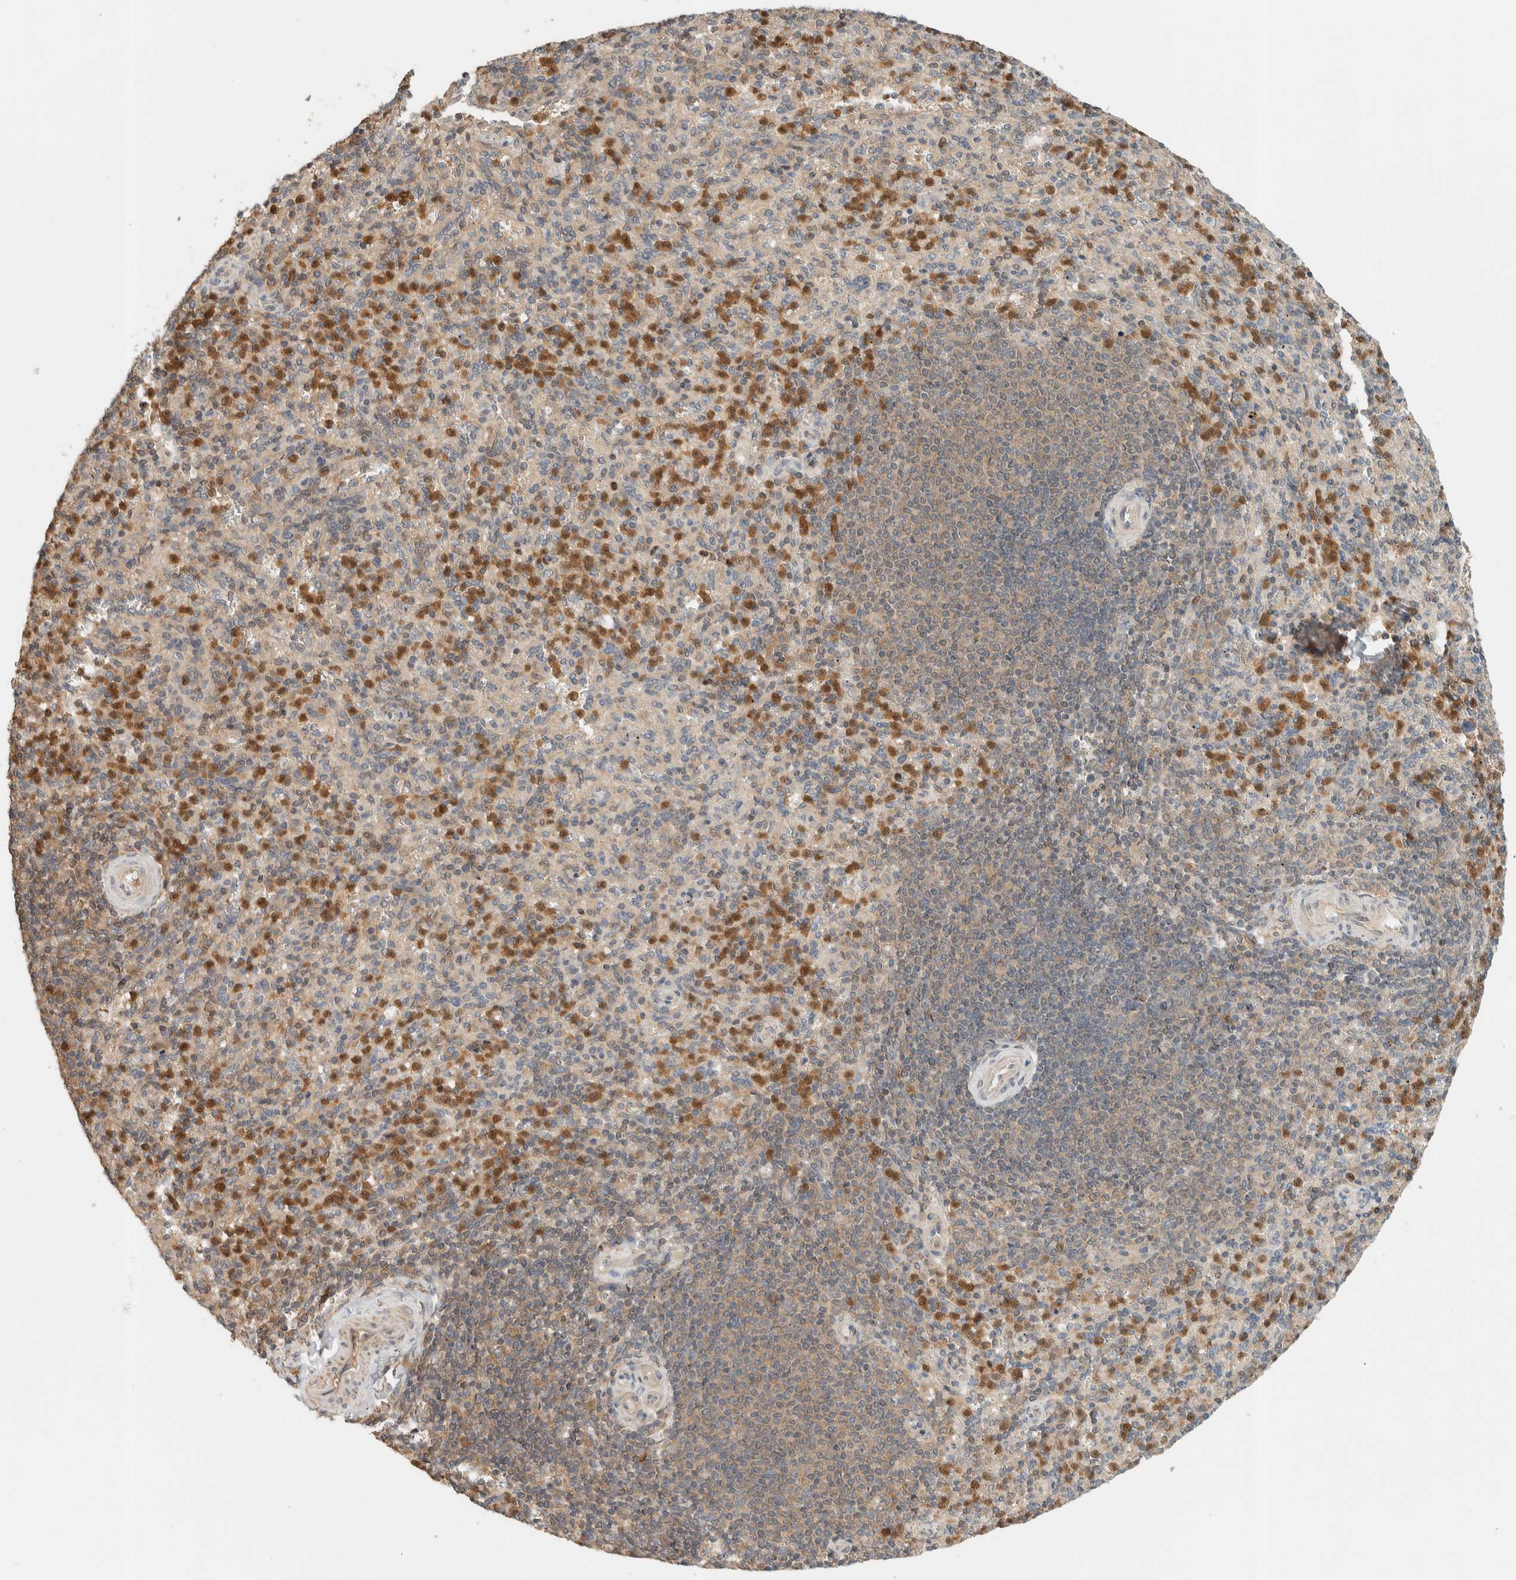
{"staining": {"intensity": "moderate", "quantity": "25%-75%", "location": "cytoplasmic/membranous"}, "tissue": "spleen", "cell_type": "Cells in red pulp", "image_type": "normal", "snomed": [{"axis": "morphology", "description": "Normal tissue, NOS"}, {"axis": "topography", "description": "Spleen"}], "caption": "IHC histopathology image of unremarkable spleen: spleen stained using IHC exhibits medium levels of moderate protein expression localized specifically in the cytoplasmic/membranous of cells in red pulp, appearing as a cytoplasmic/membranous brown color.", "gene": "ADSS2", "patient": {"sex": "male", "age": 36}}